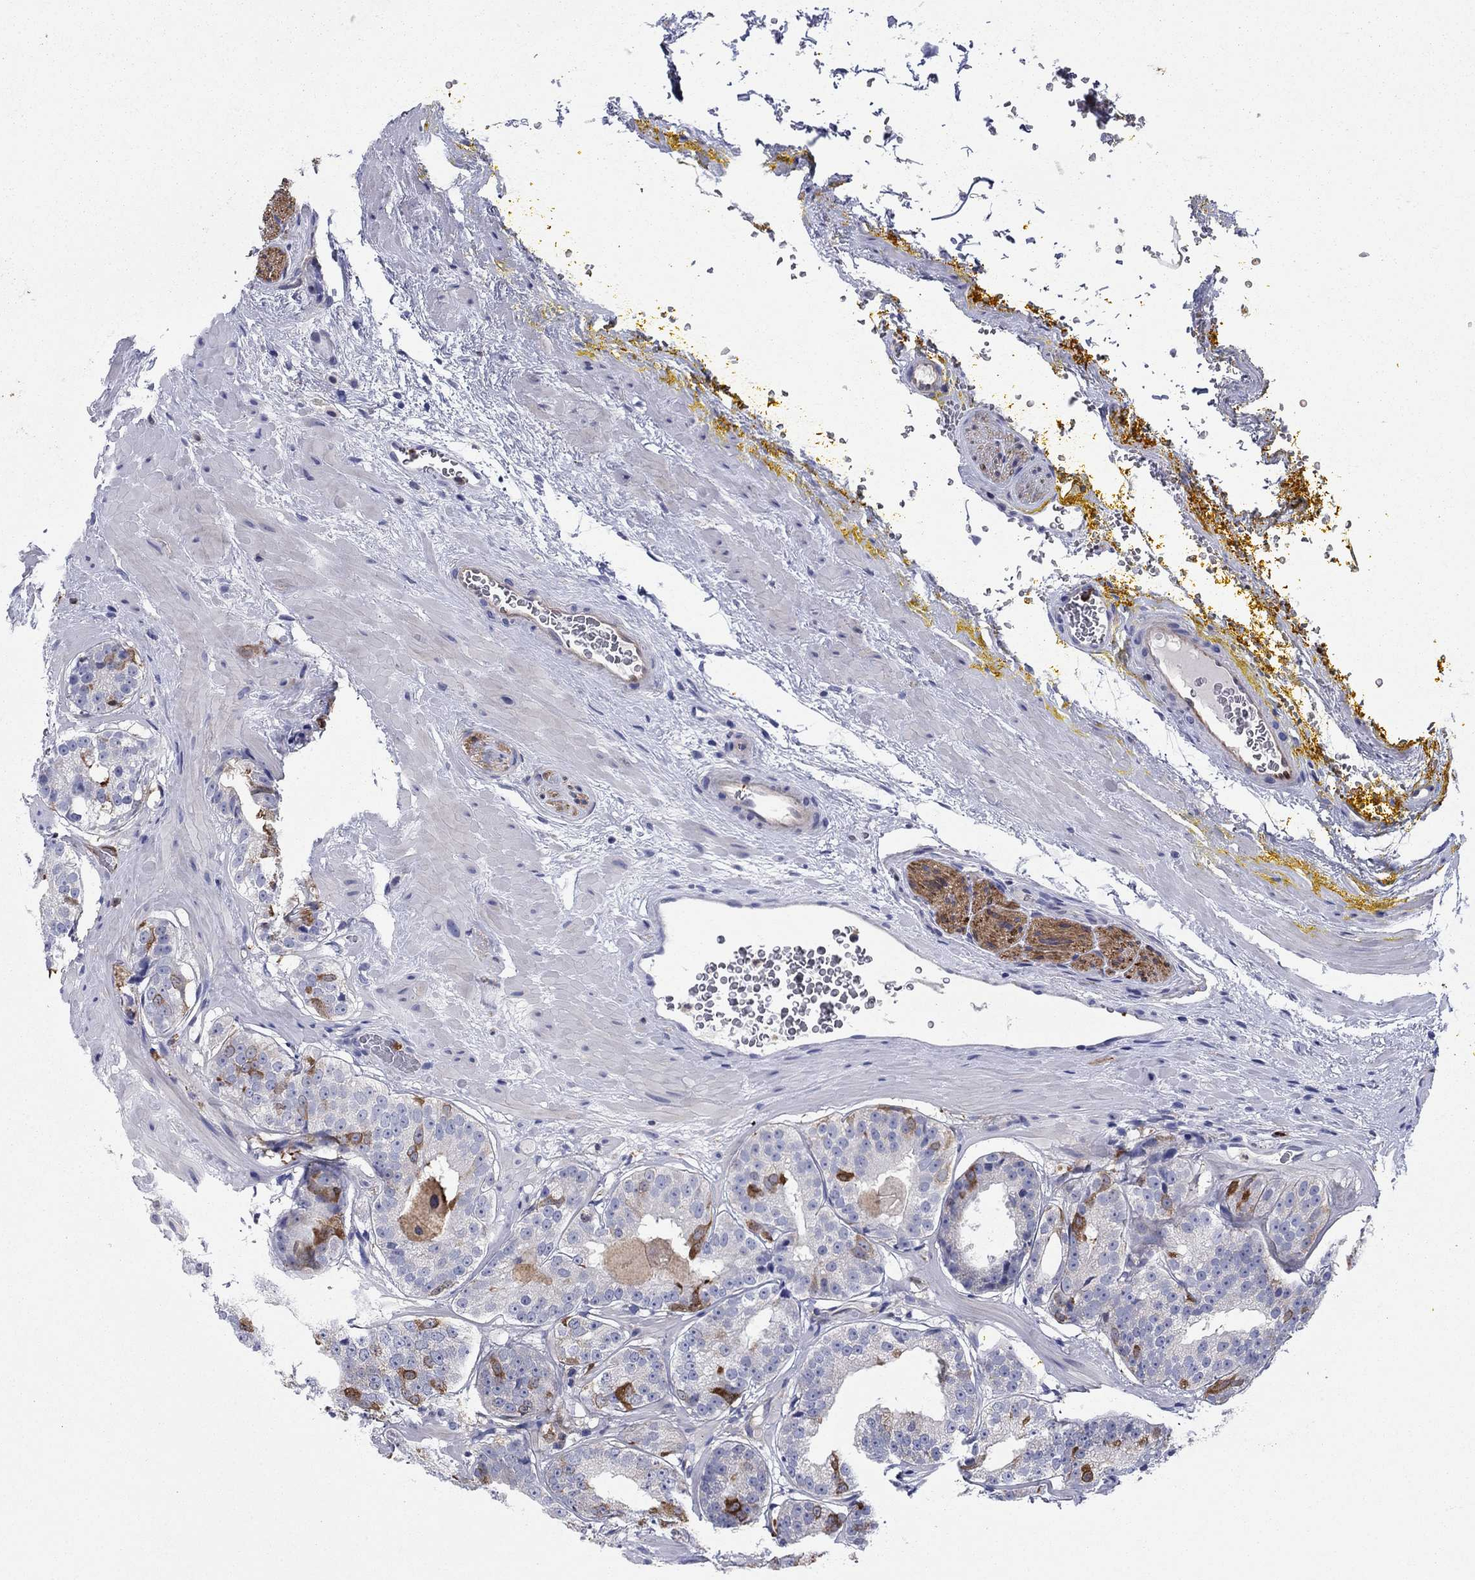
{"staining": {"intensity": "strong", "quantity": "<25%", "location": "cytoplasmic/membranous"}, "tissue": "prostate cancer", "cell_type": "Tumor cells", "image_type": "cancer", "snomed": [{"axis": "morphology", "description": "Adenocarcinoma, Low grade"}, {"axis": "topography", "description": "Prostate"}], "caption": "Prostate cancer (adenocarcinoma (low-grade)) tissue shows strong cytoplasmic/membranous staining in approximately <25% of tumor cells", "gene": "STMN1", "patient": {"sex": "male", "age": 60}}